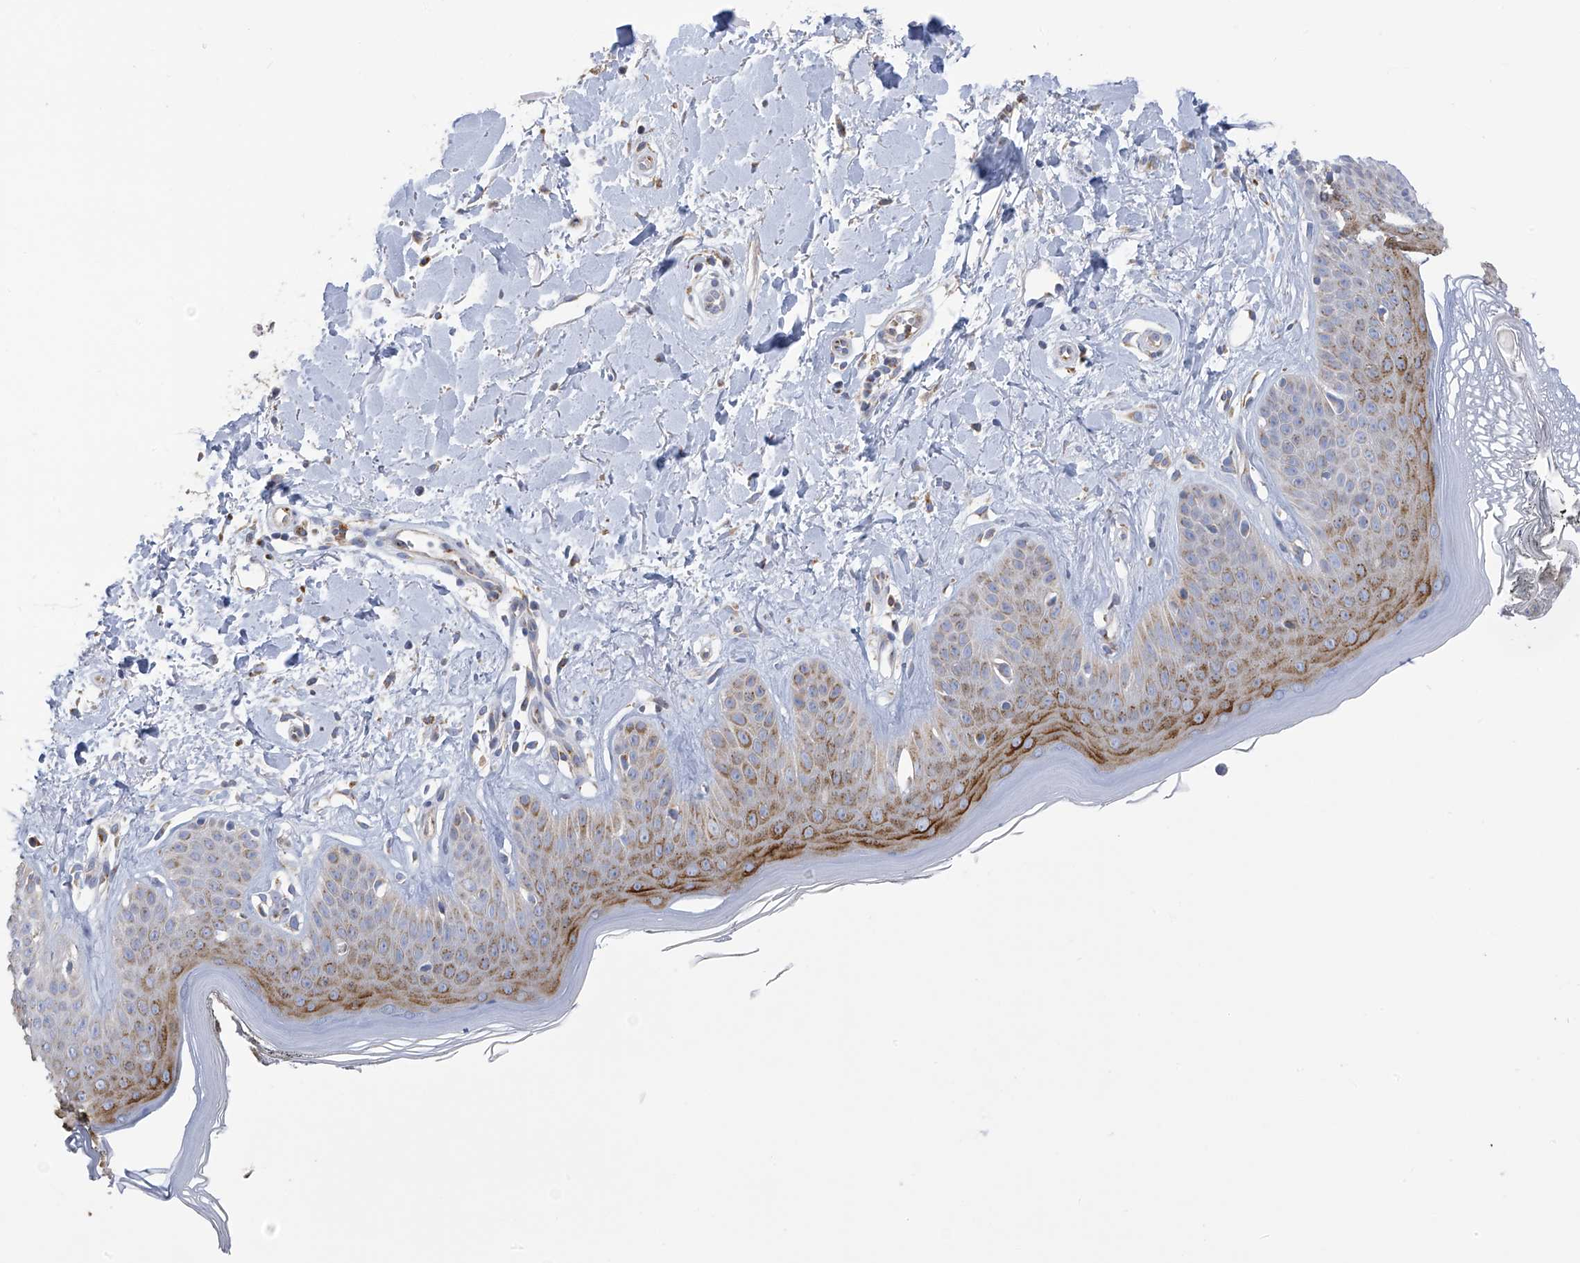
{"staining": {"intensity": "negative", "quantity": "none", "location": "none"}, "tissue": "skin", "cell_type": "Fibroblasts", "image_type": "normal", "snomed": [{"axis": "morphology", "description": "Normal tissue, NOS"}, {"axis": "topography", "description": "Skin"}], "caption": "Fibroblasts are negative for protein expression in unremarkable human skin.", "gene": "ITM2B", "patient": {"sex": "female", "age": 64}}